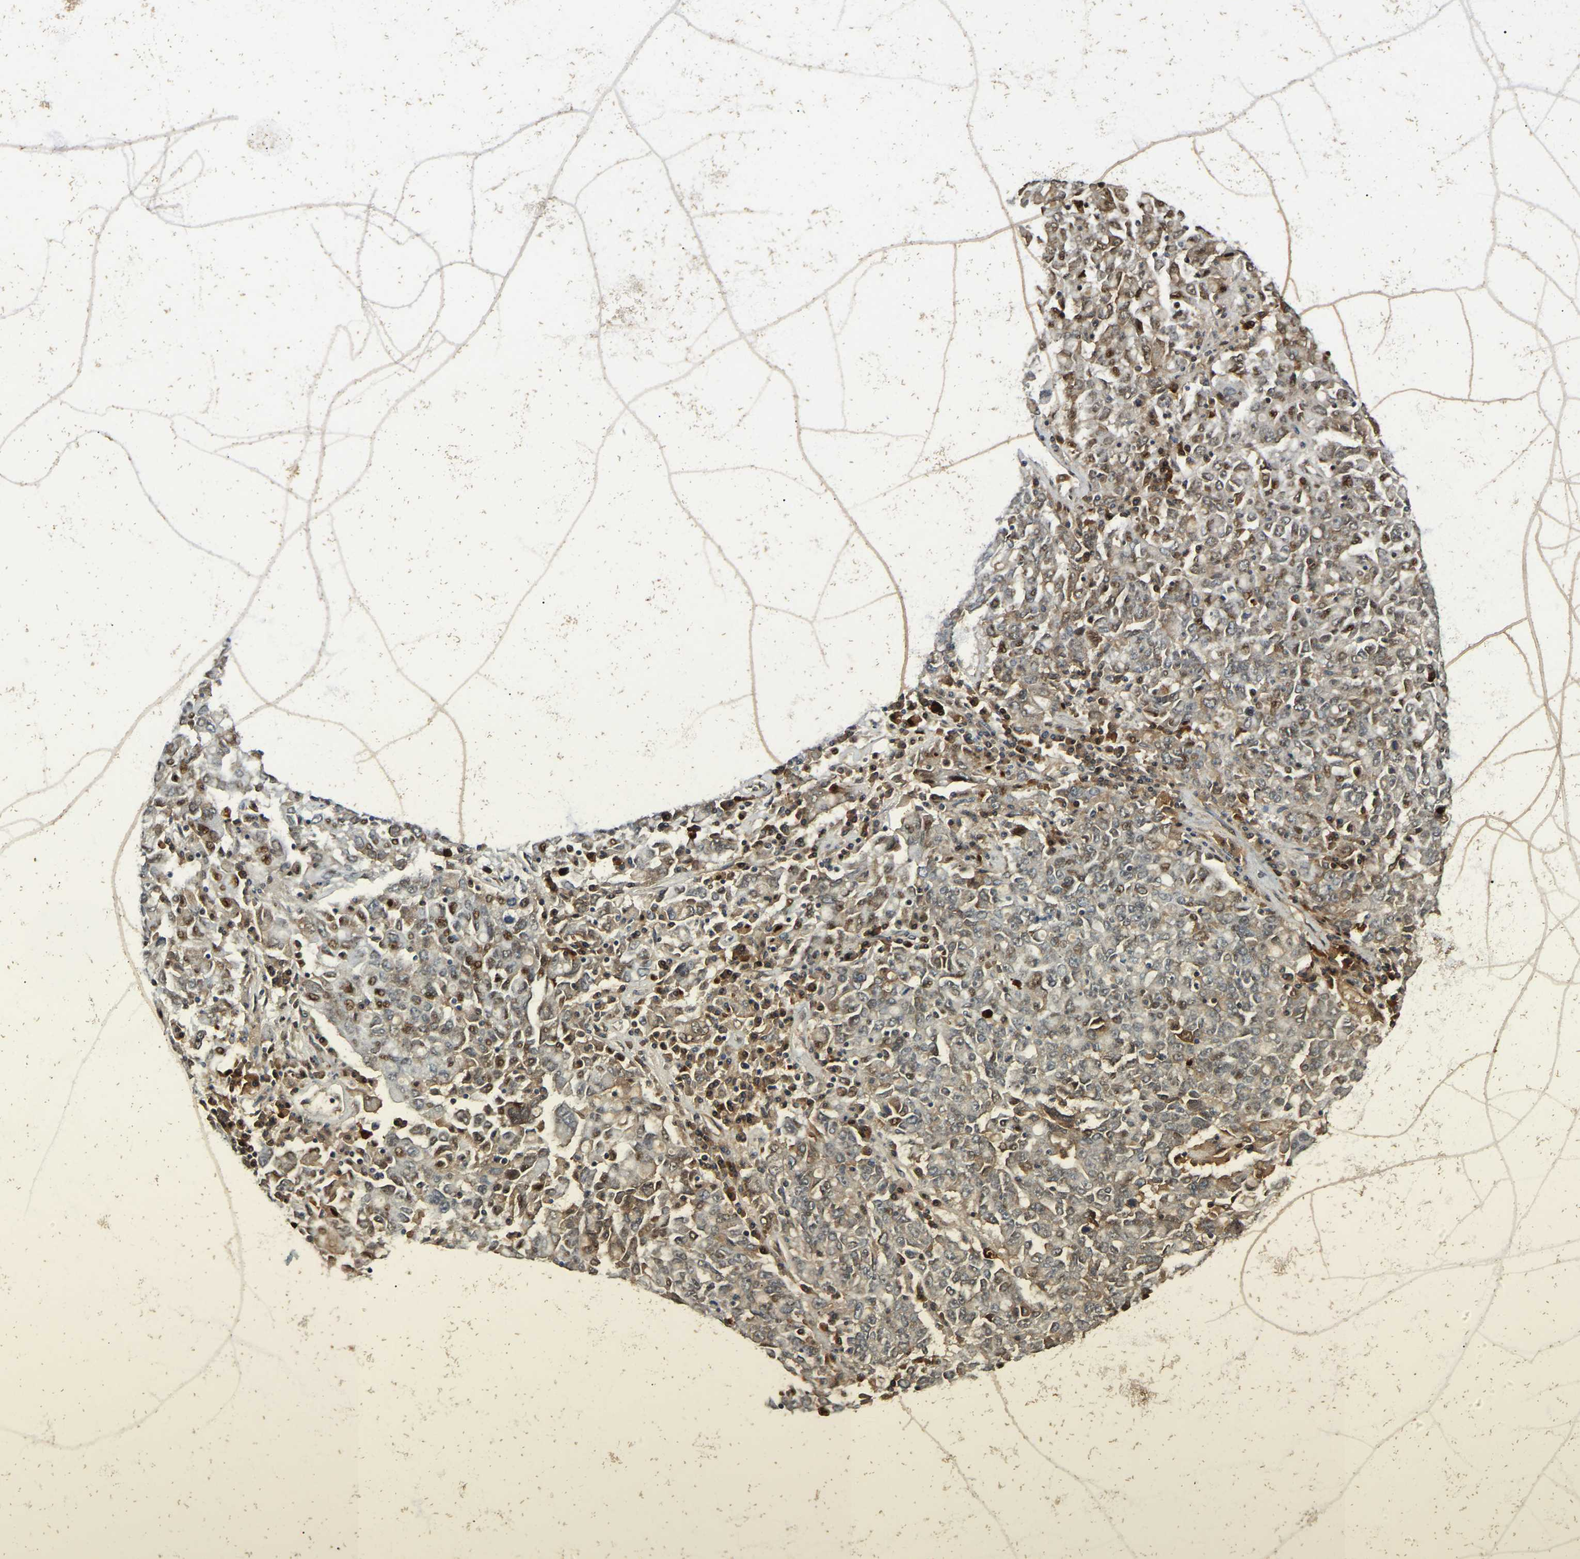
{"staining": {"intensity": "weak", "quantity": "25%-75%", "location": "nuclear"}, "tissue": "ovarian cancer", "cell_type": "Tumor cells", "image_type": "cancer", "snomed": [{"axis": "morphology", "description": "Carcinoma, endometroid"}, {"axis": "topography", "description": "Ovary"}], "caption": "A histopathology image of ovarian cancer (endometroid carcinoma) stained for a protein shows weak nuclear brown staining in tumor cells. Nuclei are stained in blue.", "gene": "LRRC61", "patient": {"sex": "female", "age": 62}}